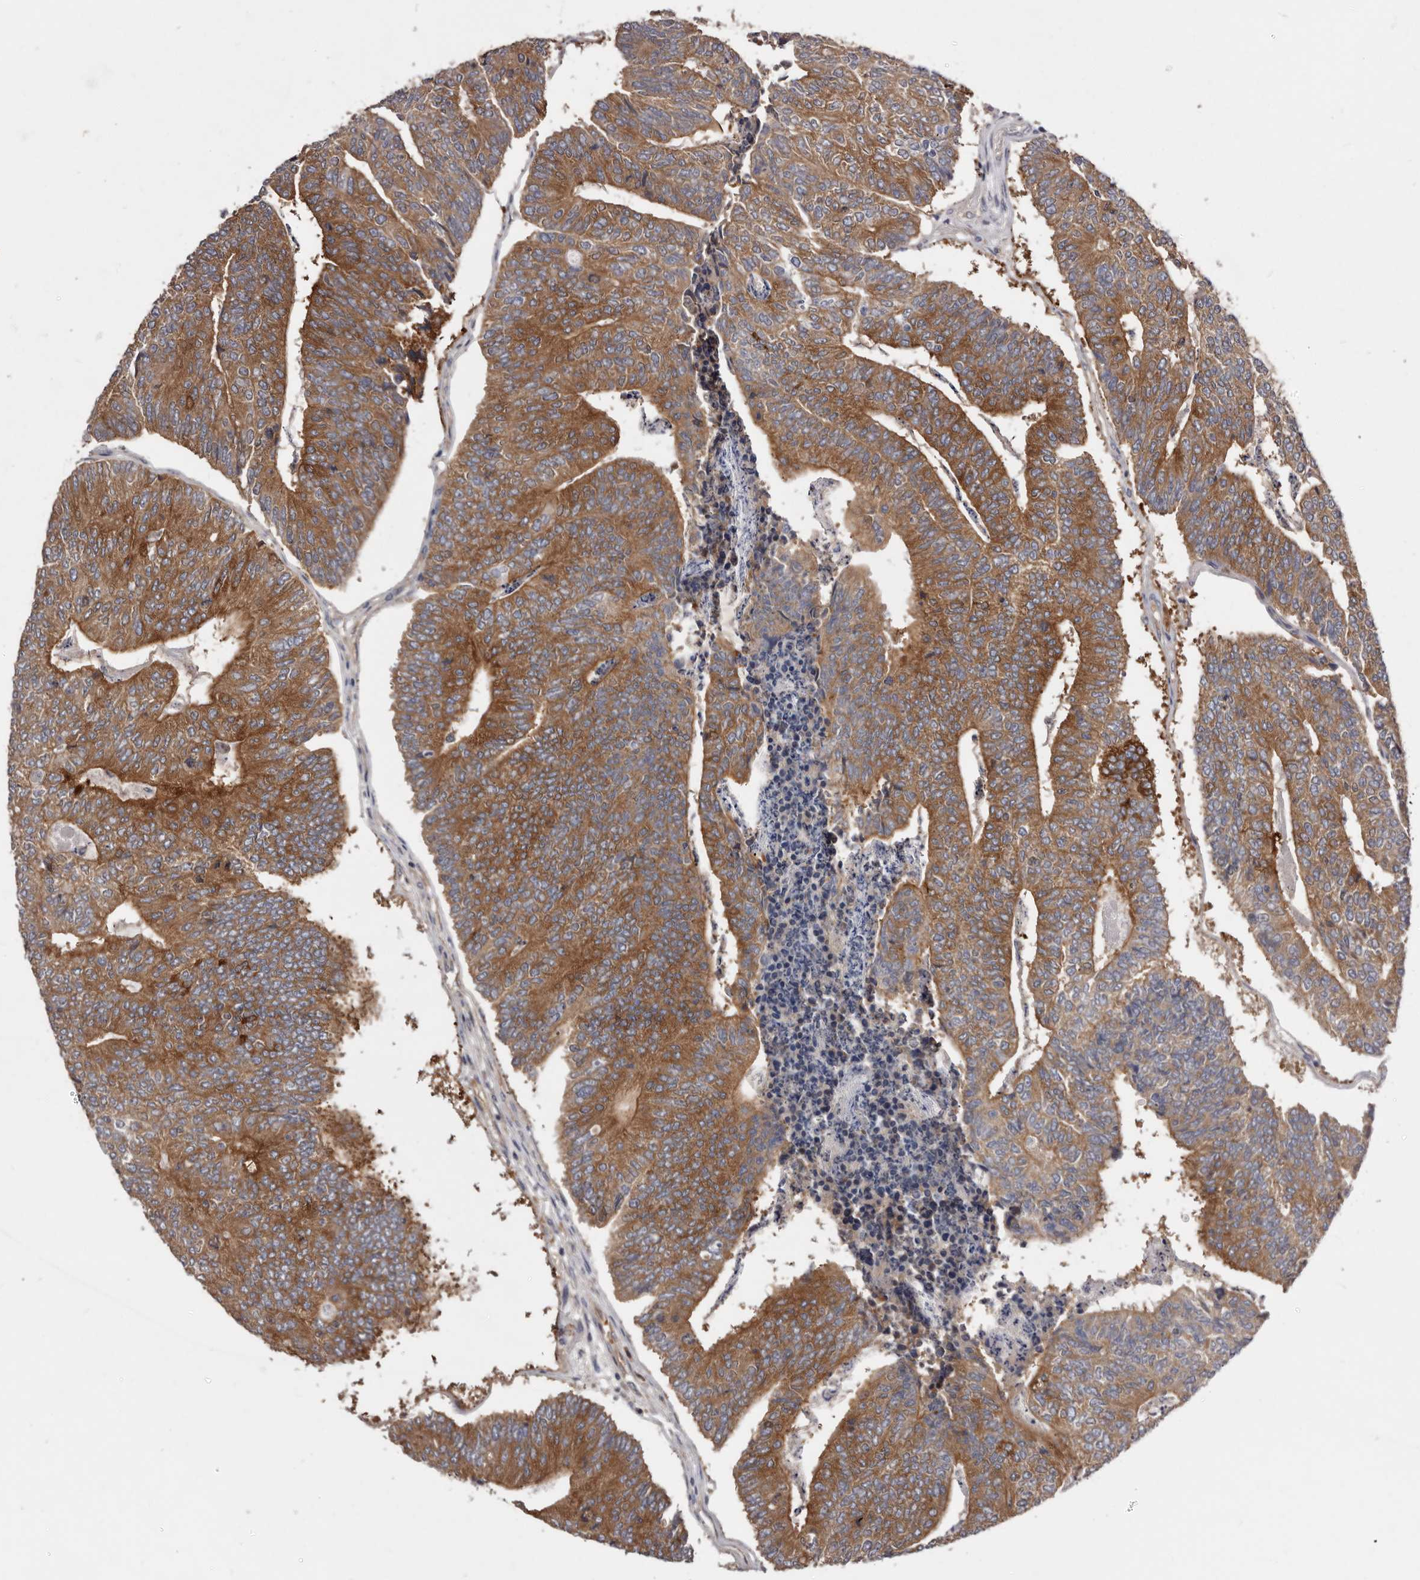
{"staining": {"intensity": "moderate", "quantity": ">75%", "location": "cytoplasmic/membranous"}, "tissue": "colorectal cancer", "cell_type": "Tumor cells", "image_type": "cancer", "snomed": [{"axis": "morphology", "description": "Adenocarcinoma, NOS"}, {"axis": "topography", "description": "Colon"}], "caption": "This photomicrograph exhibits immunohistochemistry staining of colorectal cancer (adenocarcinoma), with medium moderate cytoplasmic/membranous staining in approximately >75% of tumor cells.", "gene": "LTV1", "patient": {"sex": "female", "age": 67}}